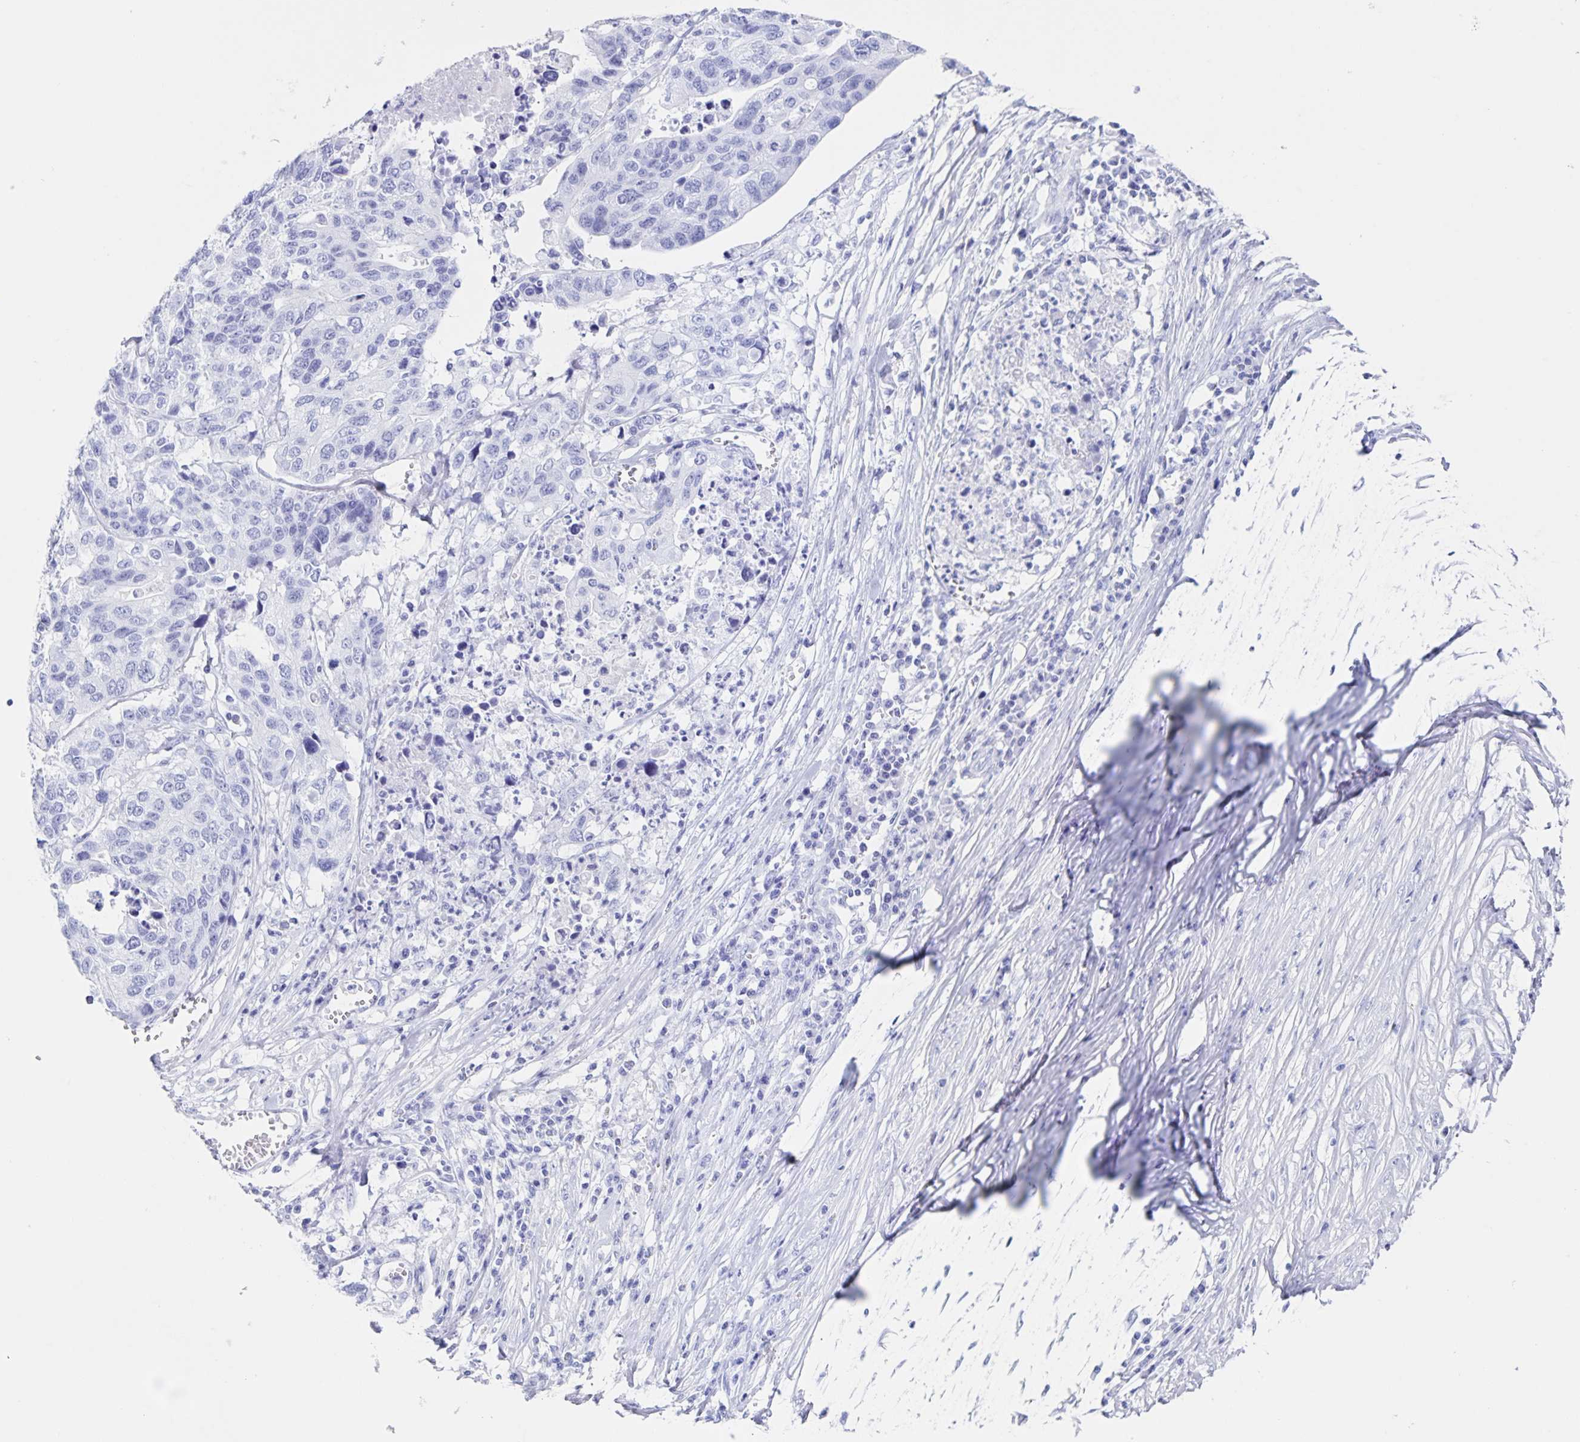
{"staining": {"intensity": "negative", "quantity": "none", "location": "none"}, "tissue": "stomach cancer", "cell_type": "Tumor cells", "image_type": "cancer", "snomed": [{"axis": "morphology", "description": "Adenocarcinoma, NOS"}, {"axis": "topography", "description": "Stomach, upper"}], "caption": "Tumor cells are negative for brown protein staining in stomach adenocarcinoma.", "gene": "C12orf56", "patient": {"sex": "female", "age": 67}}